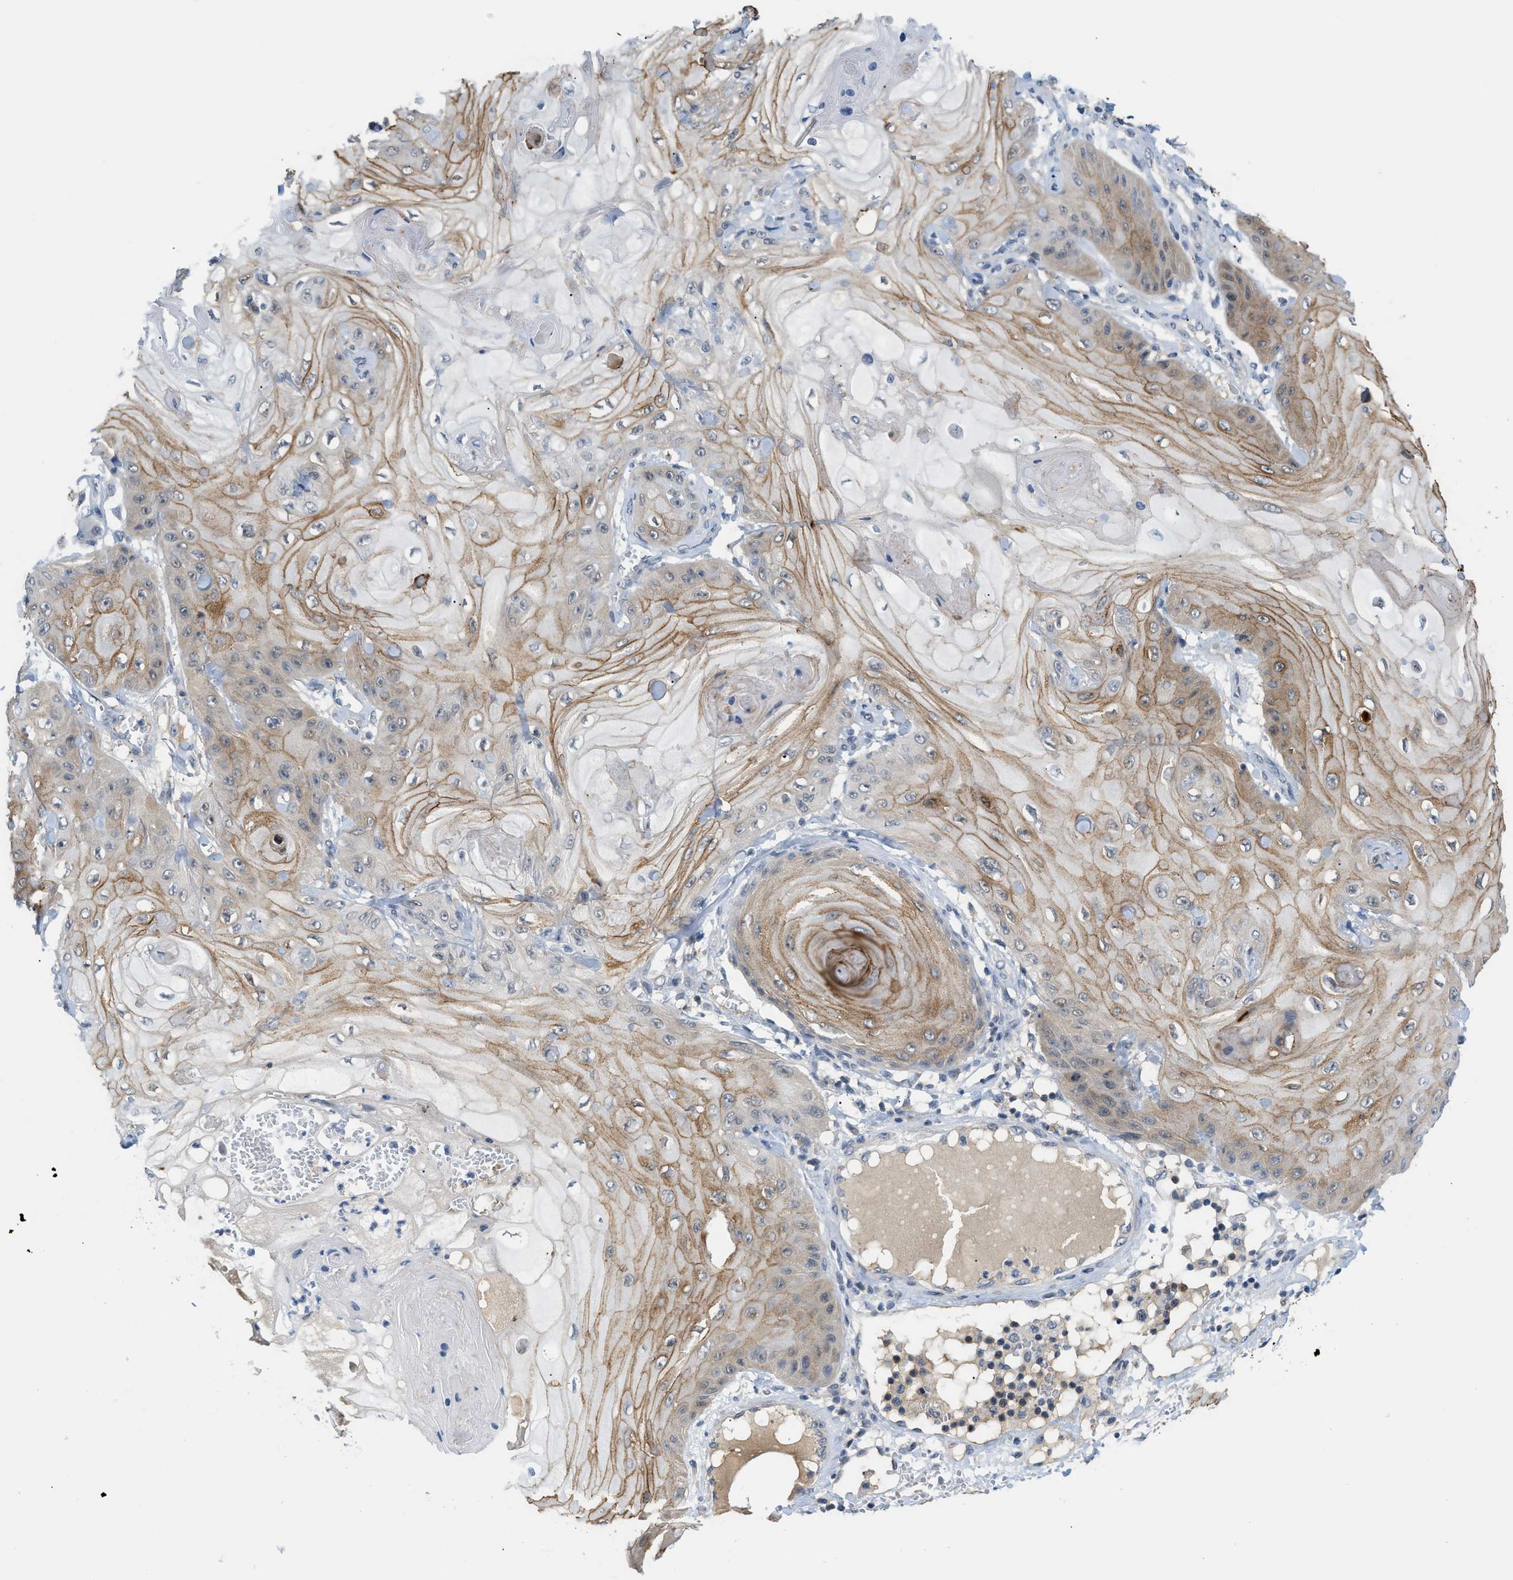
{"staining": {"intensity": "moderate", "quantity": "25%-75%", "location": "cytoplasmic/membranous"}, "tissue": "skin cancer", "cell_type": "Tumor cells", "image_type": "cancer", "snomed": [{"axis": "morphology", "description": "Squamous cell carcinoma, NOS"}, {"axis": "topography", "description": "Skin"}], "caption": "Immunohistochemistry (IHC) staining of skin squamous cell carcinoma, which shows medium levels of moderate cytoplasmic/membranous expression in approximately 25%-75% of tumor cells indicating moderate cytoplasmic/membranous protein staining. The staining was performed using DAB (3,3'-diaminobenzidine) (brown) for protein detection and nuclei were counterstained in hematoxylin (blue).", "gene": "PSAT1", "patient": {"sex": "male", "age": 74}}